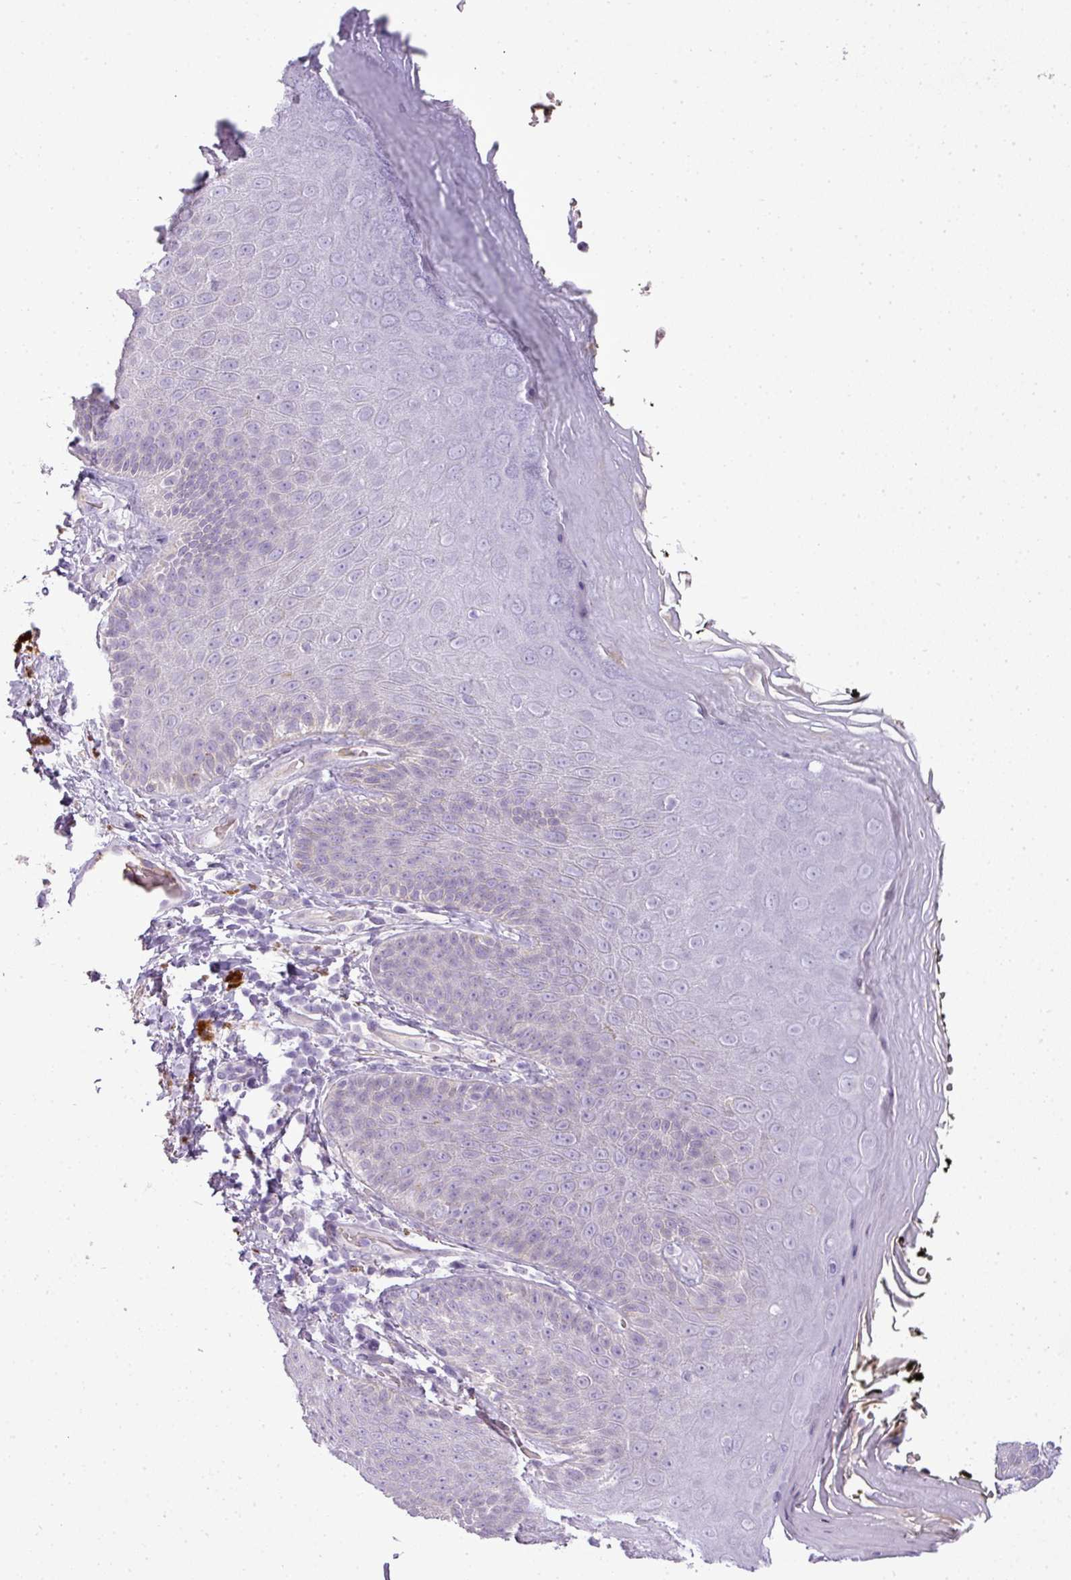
{"staining": {"intensity": "negative", "quantity": "none", "location": "none"}, "tissue": "skin", "cell_type": "Epidermal cells", "image_type": "normal", "snomed": [{"axis": "morphology", "description": "Normal tissue, NOS"}, {"axis": "topography", "description": "Anal"}, {"axis": "topography", "description": "Peripheral nerve tissue"}], "caption": "The photomicrograph displays no staining of epidermal cells in normal skin. (DAB IHC, high magnification).", "gene": "C4A", "patient": {"sex": "male", "age": 53}}